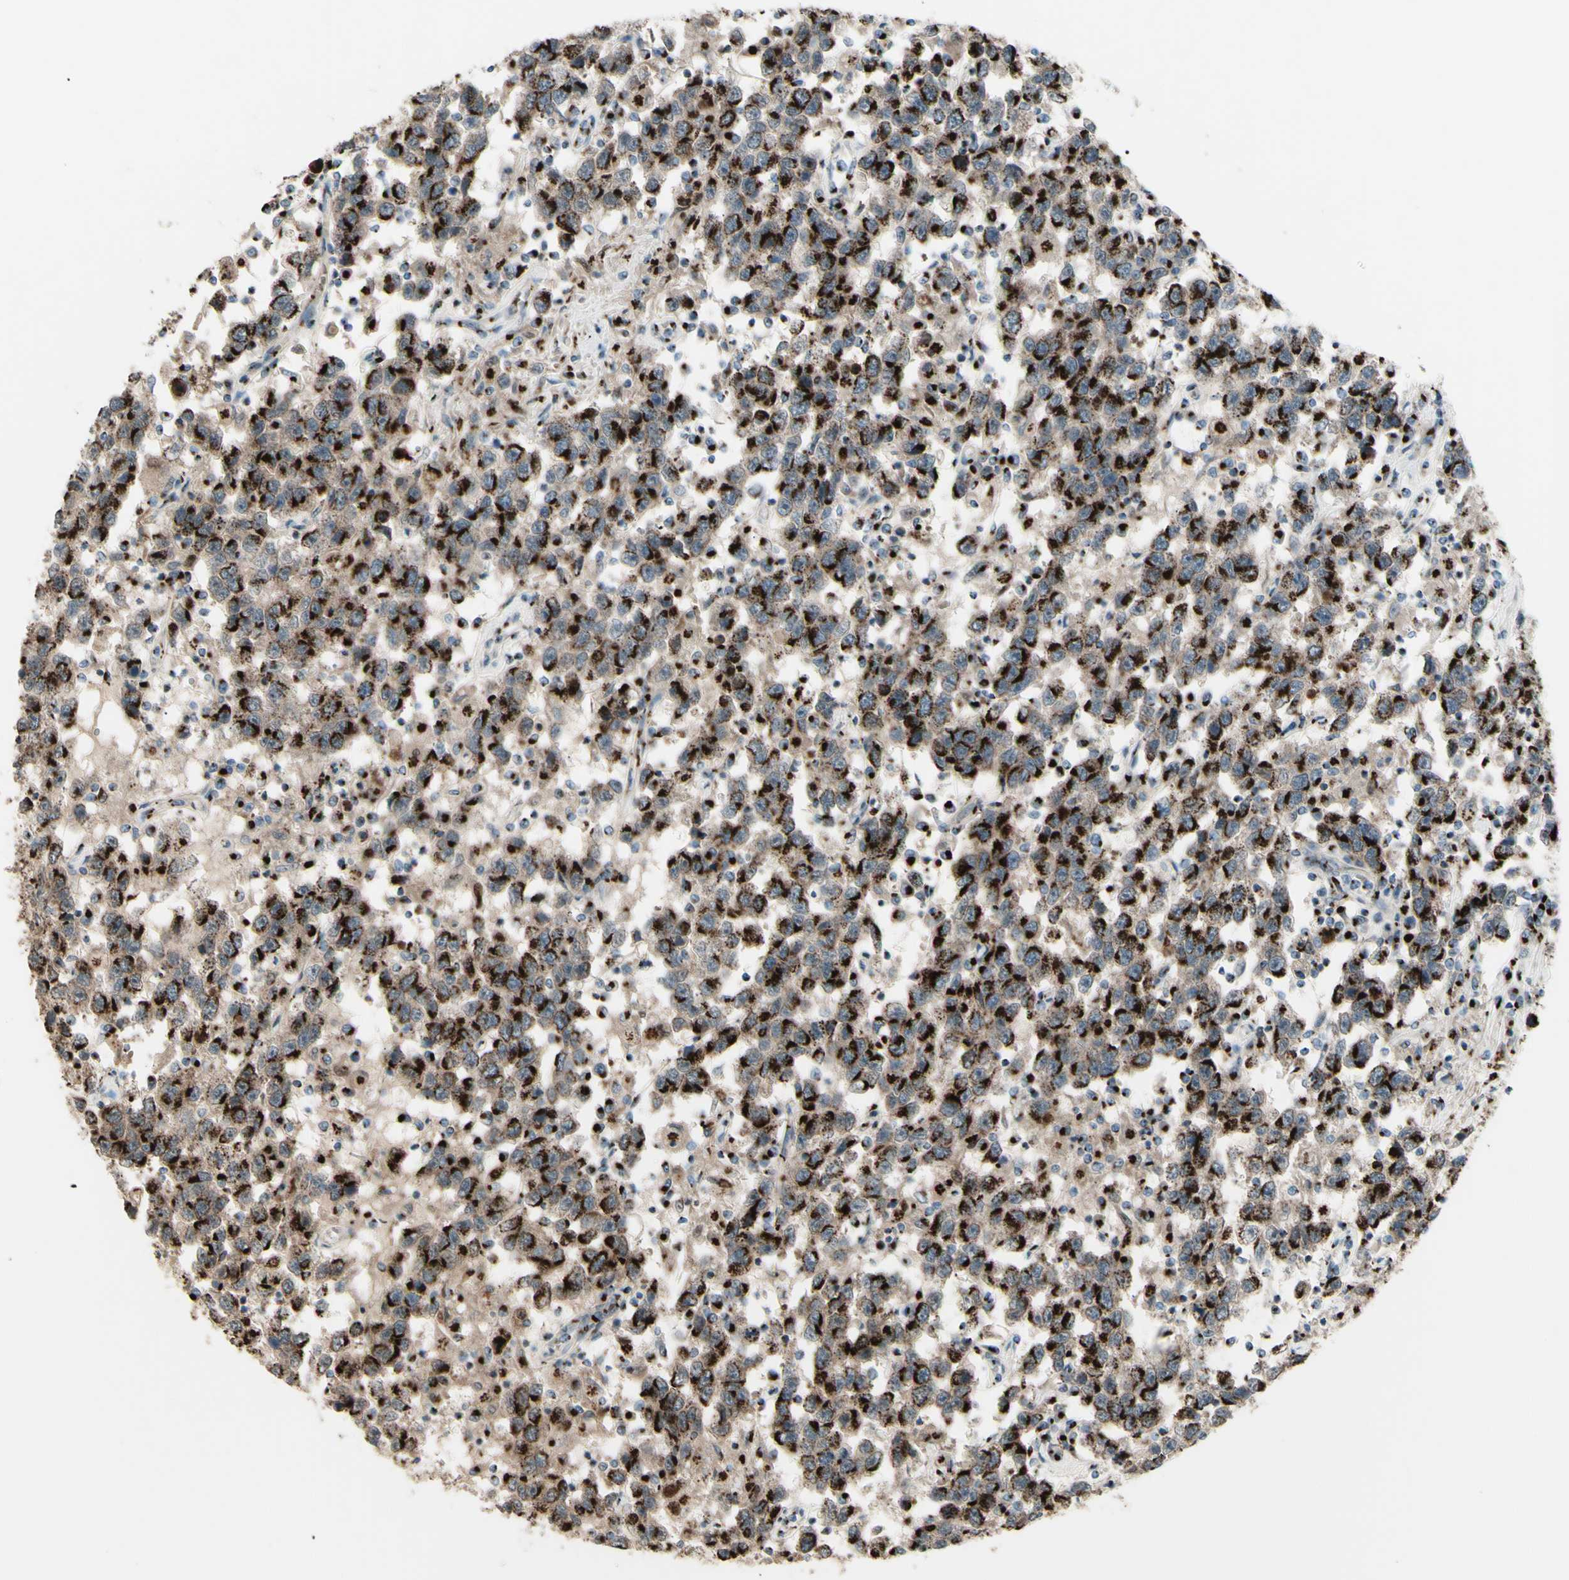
{"staining": {"intensity": "strong", "quantity": ">75%", "location": "cytoplasmic/membranous"}, "tissue": "testis cancer", "cell_type": "Tumor cells", "image_type": "cancer", "snomed": [{"axis": "morphology", "description": "Seminoma, NOS"}, {"axis": "topography", "description": "Testis"}], "caption": "IHC staining of testis cancer, which exhibits high levels of strong cytoplasmic/membranous positivity in about >75% of tumor cells indicating strong cytoplasmic/membranous protein expression. The staining was performed using DAB (3,3'-diaminobenzidine) (brown) for protein detection and nuclei were counterstained in hematoxylin (blue).", "gene": "BPNT2", "patient": {"sex": "male", "age": 41}}